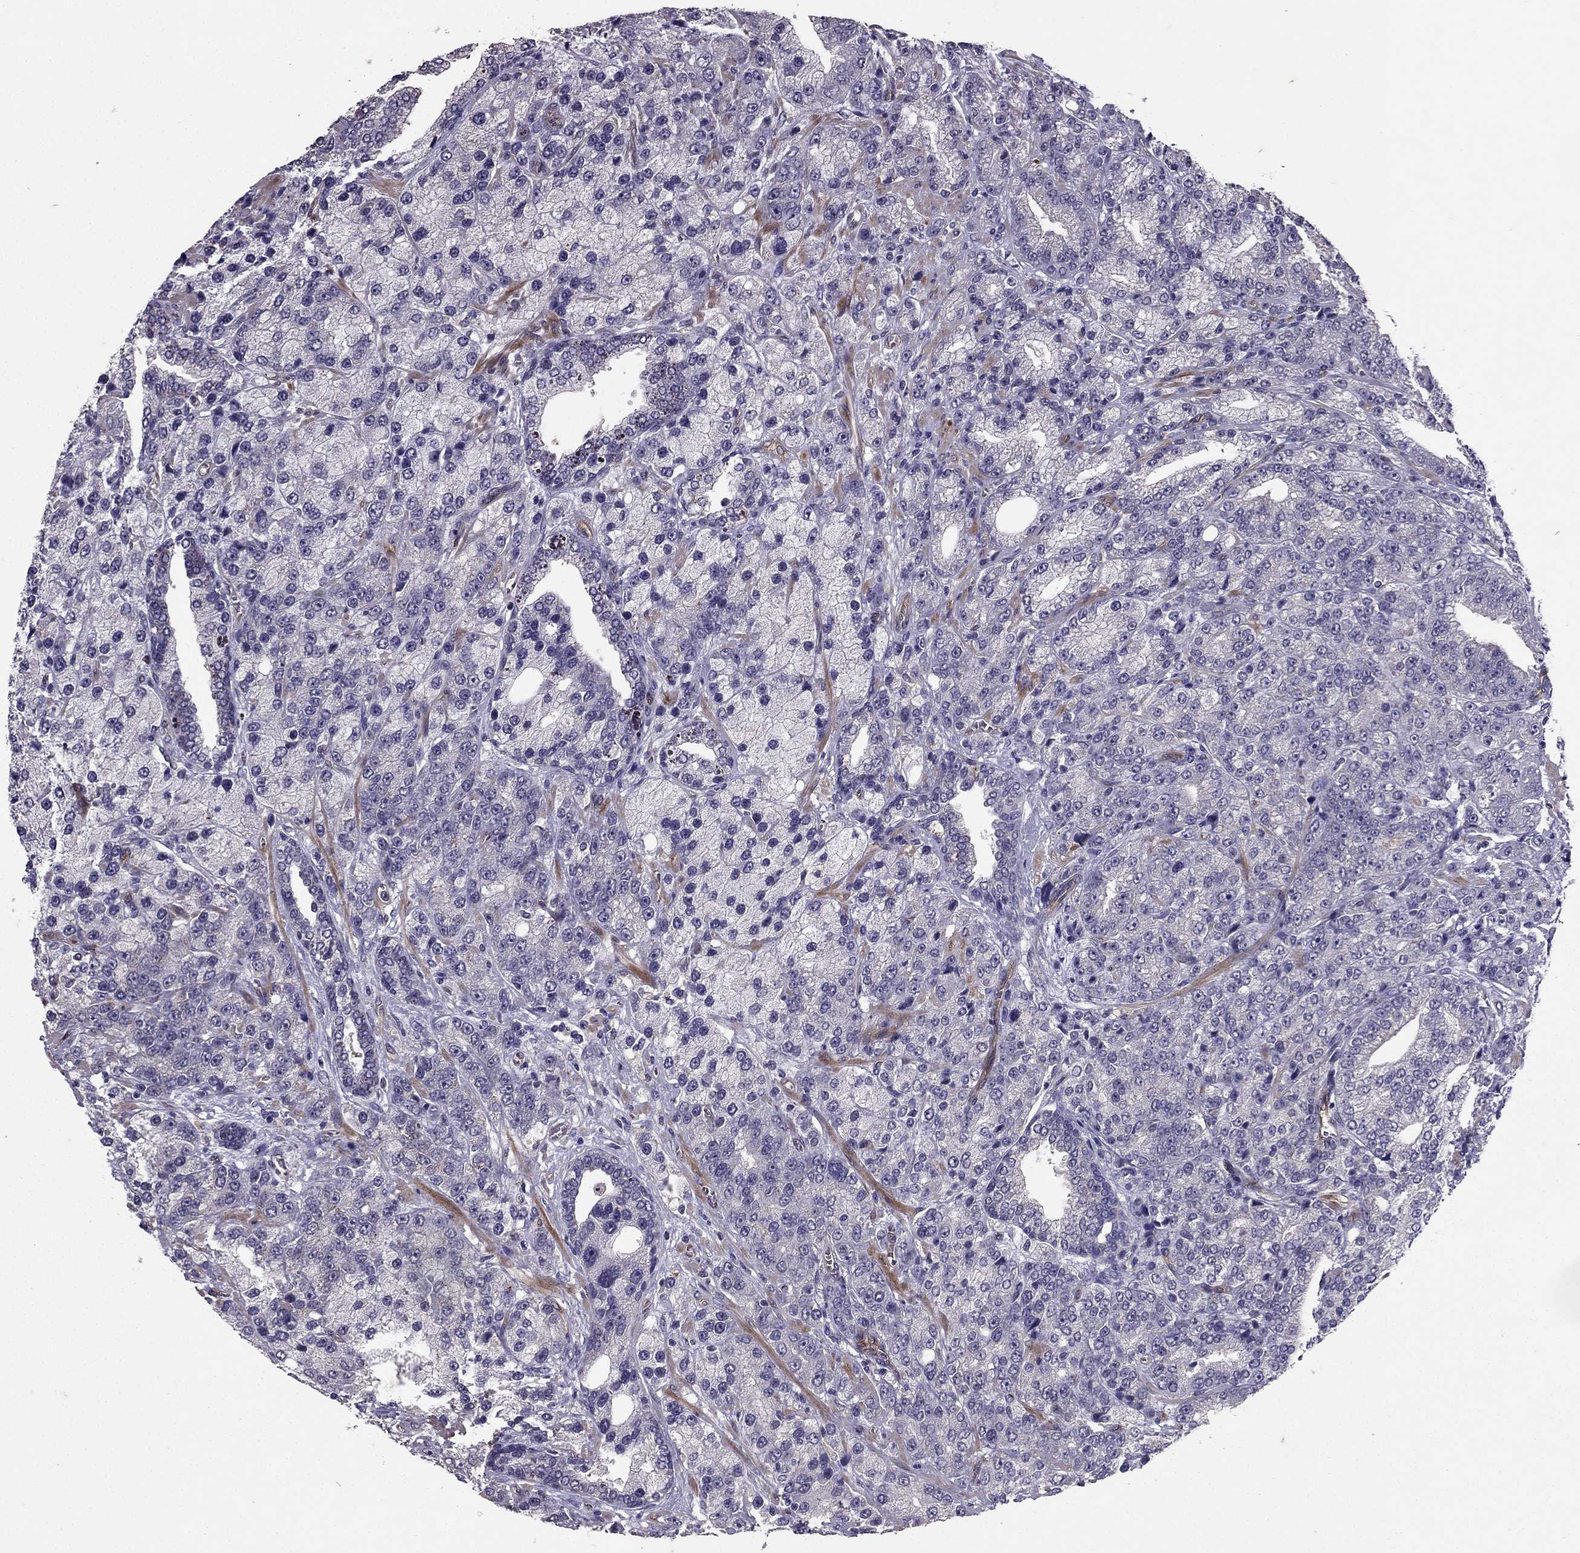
{"staining": {"intensity": "negative", "quantity": "none", "location": "none"}, "tissue": "prostate cancer", "cell_type": "Tumor cells", "image_type": "cancer", "snomed": [{"axis": "morphology", "description": "Adenocarcinoma, NOS"}, {"axis": "topography", "description": "Prostate"}], "caption": "This is an immunohistochemistry histopathology image of human prostate cancer. There is no expression in tumor cells.", "gene": "RASIP1", "patient": {"sex": "male", "age": 63}}